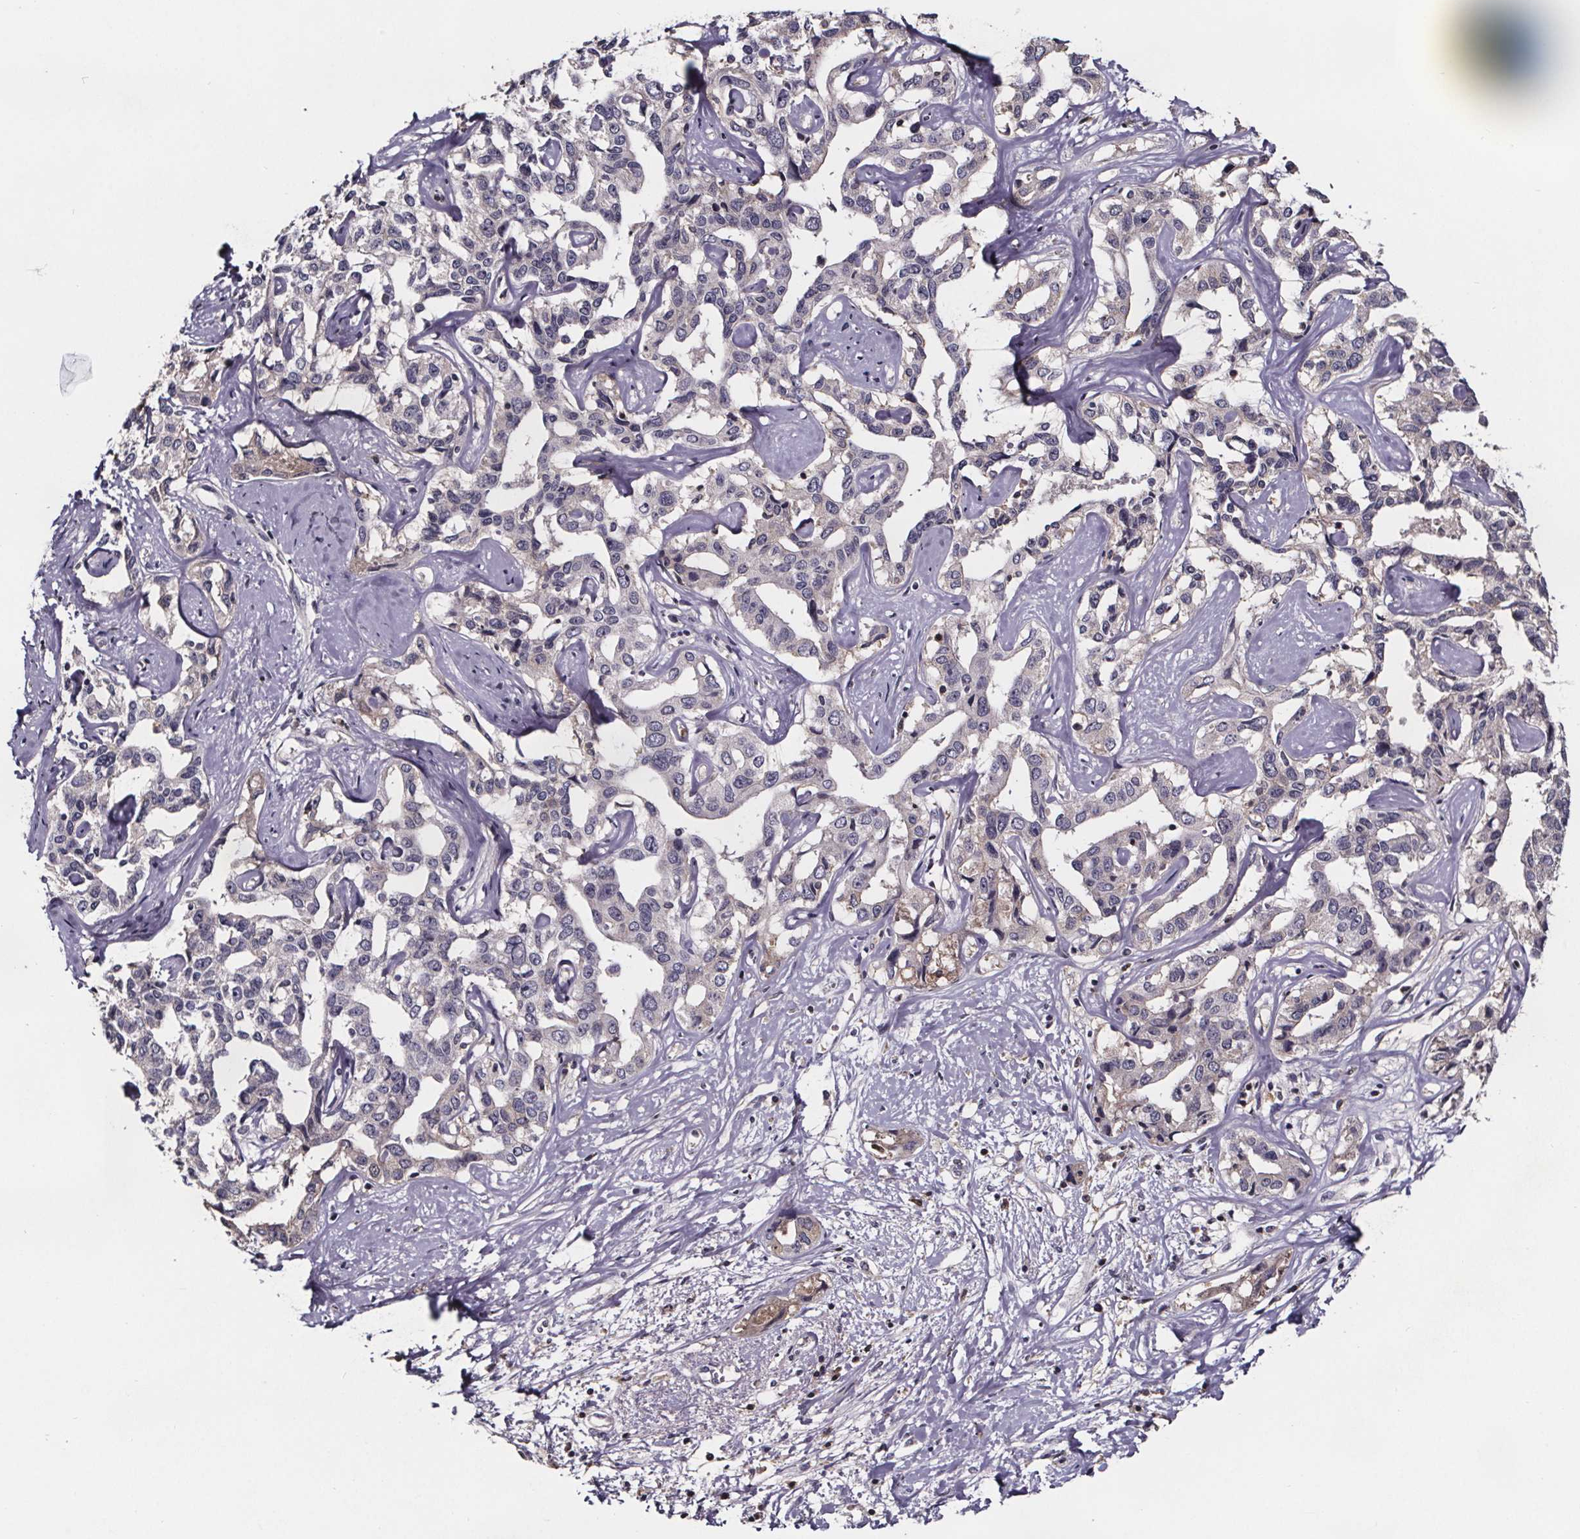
{"staining": {"intensity": "weak", "quantity": "<25%", "location": "cytoplasmic/membranous,nuclear"}, "tissue": "liver cancer", "cell_type": "Tumor cells", "image_type": "cancer", "snomed": [{"axis": "morphology", "description": "Cholangiocarcinoma"}, {"axis": "topography", "description": "Liver"}], "caption": "Tumor cells are negative for protein expression in human liver cancer (cholangiocarcinoma).", "gene": "NPHP4", "patient": {"sex": "male", "age": 59}}